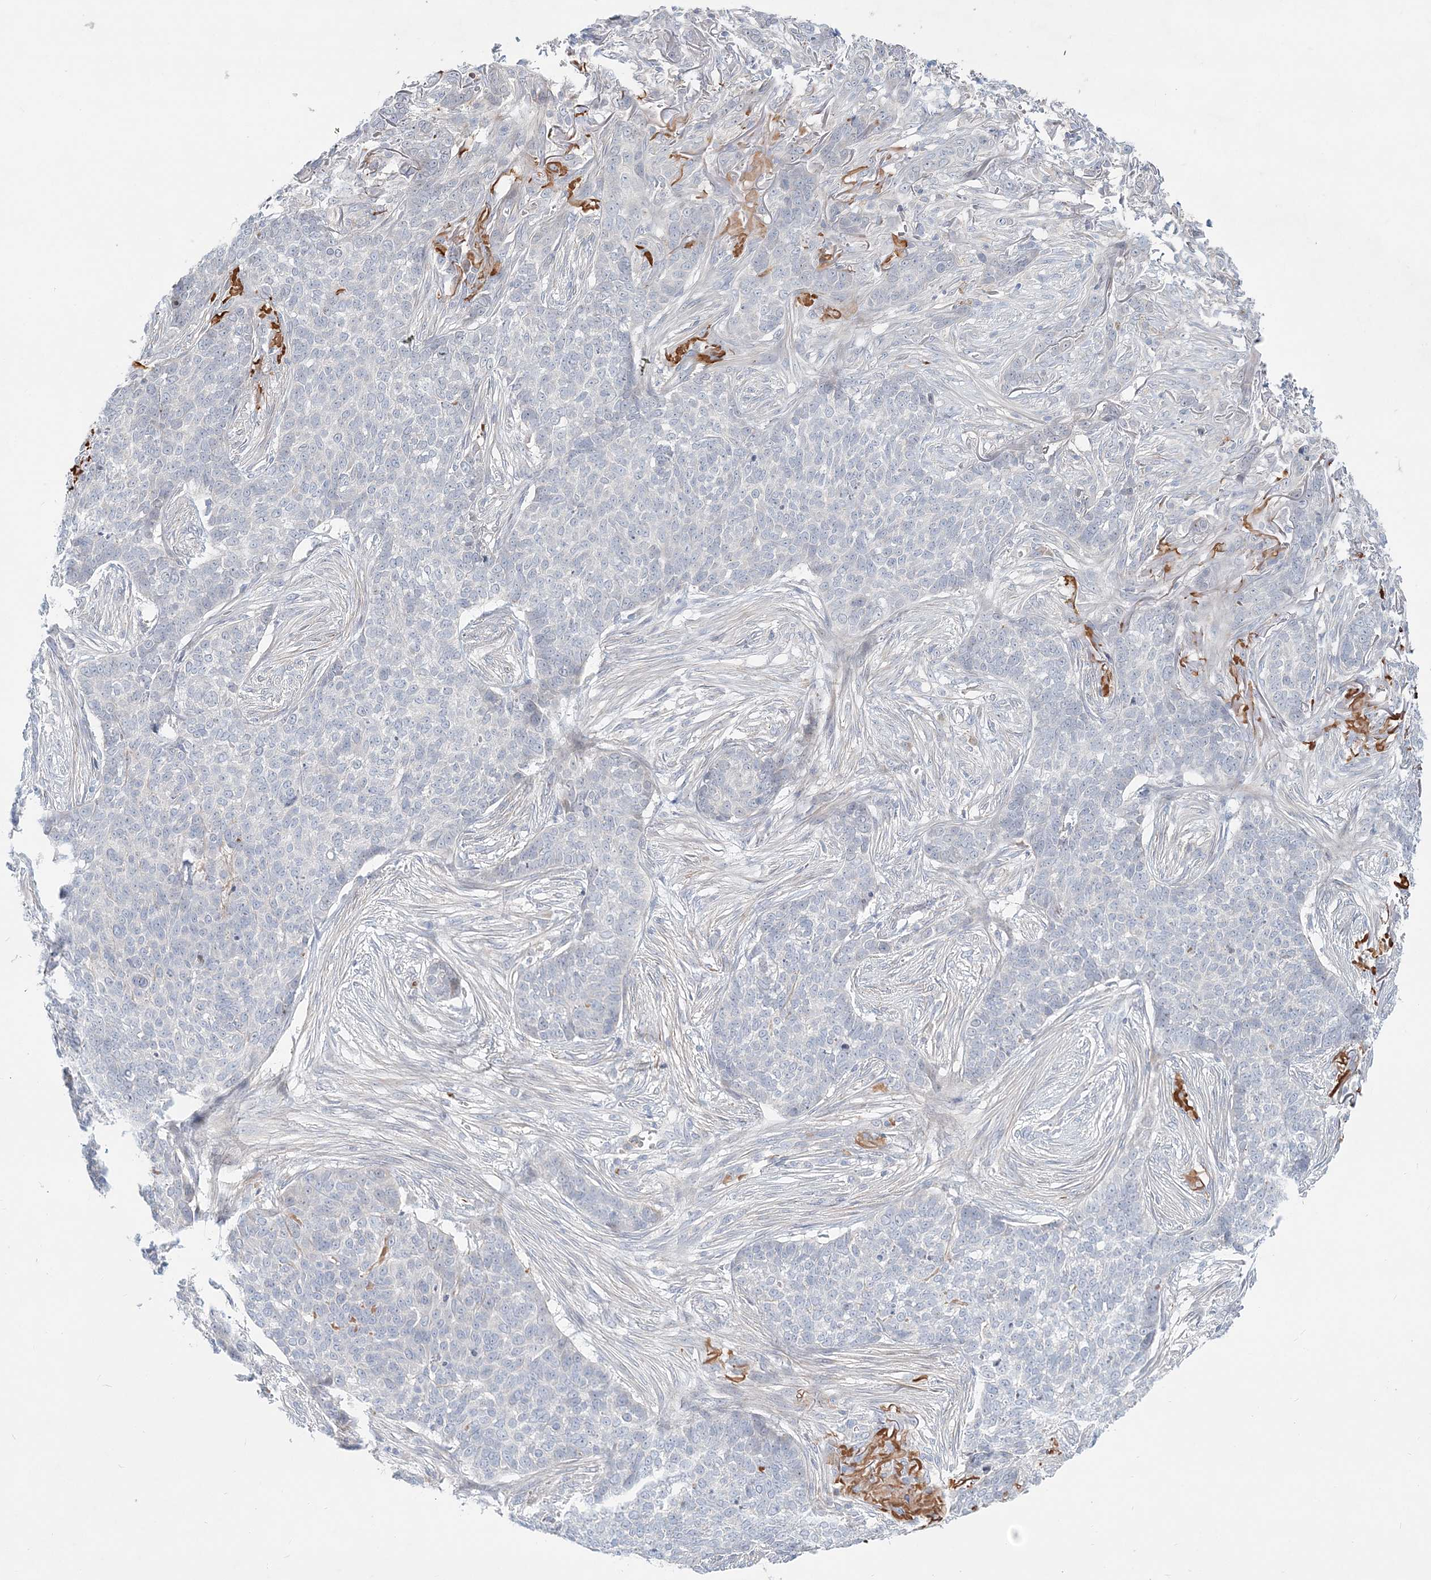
{"staining": {"intensity": "negative", "quantity": "none", "location": "none"}, "tissue": "skin cancer", "cell_type": "Tumor cells", "image_type": "cancer", "snomed": [{"axis": "morphology", "description": "Basal cell carcinoma"}, {"axis": "topography", "description": "Skin"}], "caption": "This is a micrograph of IHC staining of skin basal cell carcinoma, which shows no positivity in tumor cells. Brightfield microscopy of immunohistochemistry stained with DAB (brown) and hematoxylin (blue), captured at high magnification.", "gene": "DNAH5", "patient": {"sex": "male", "age": 85}}